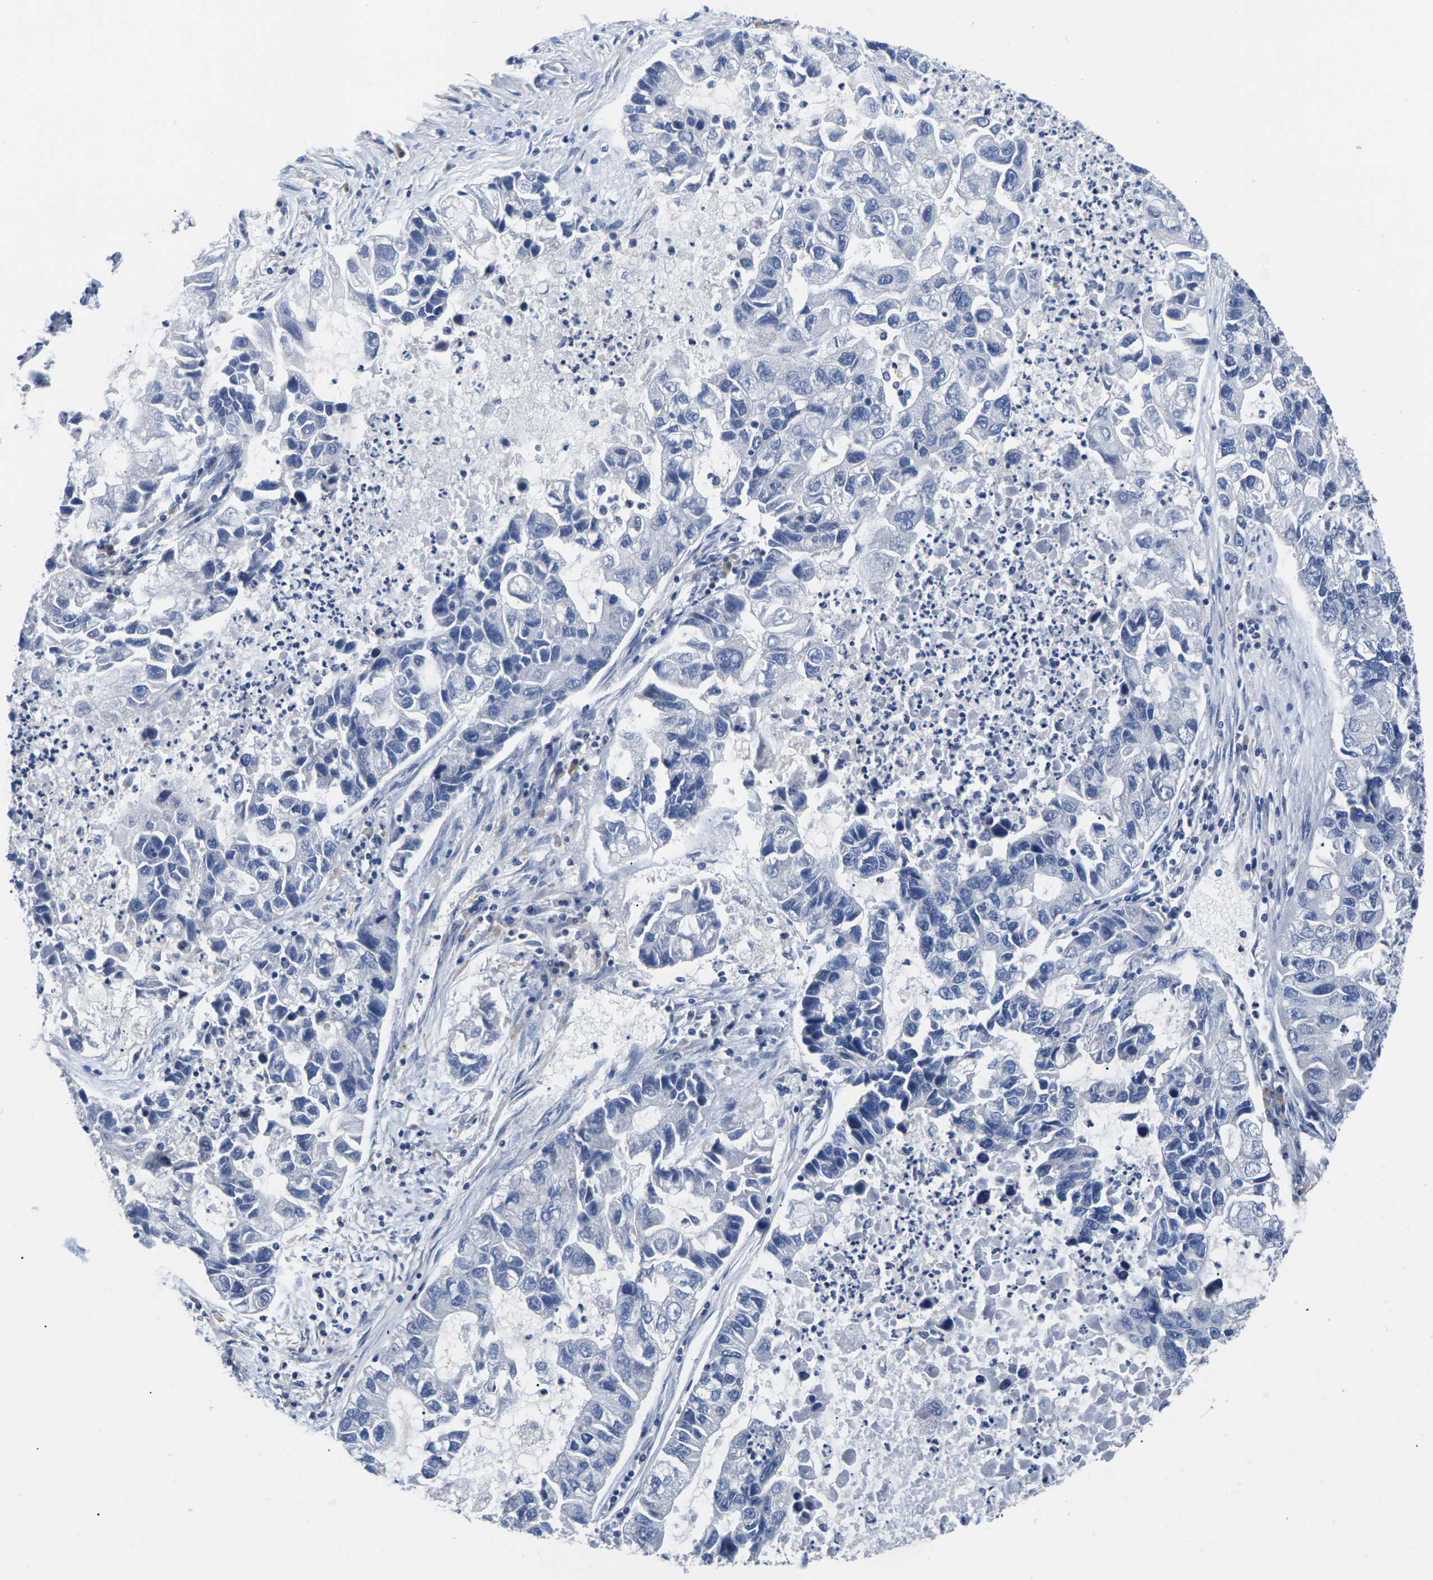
{"staining": {"intensity": "negative", "quantity": "none", "location": "none"}, "tissue": "lung cancer", "cell_type": "Tumor cells", "image_type": "cancer", "snomed": [{"axis": "morphology", "description": "Adenocarcinoma, NOS"}, {"axis": "topography", "description": "Lung"}], "caption": "Tumor cells are negative for protein expression in human lung cancer. (Brightfield microscopy of DAB (3,3'-diaminobenzidine) immunohistochemistry (IHC) at high magnification).", "gene": "ST6GAL2", "patient": {"sex": "female", "age": 51}}